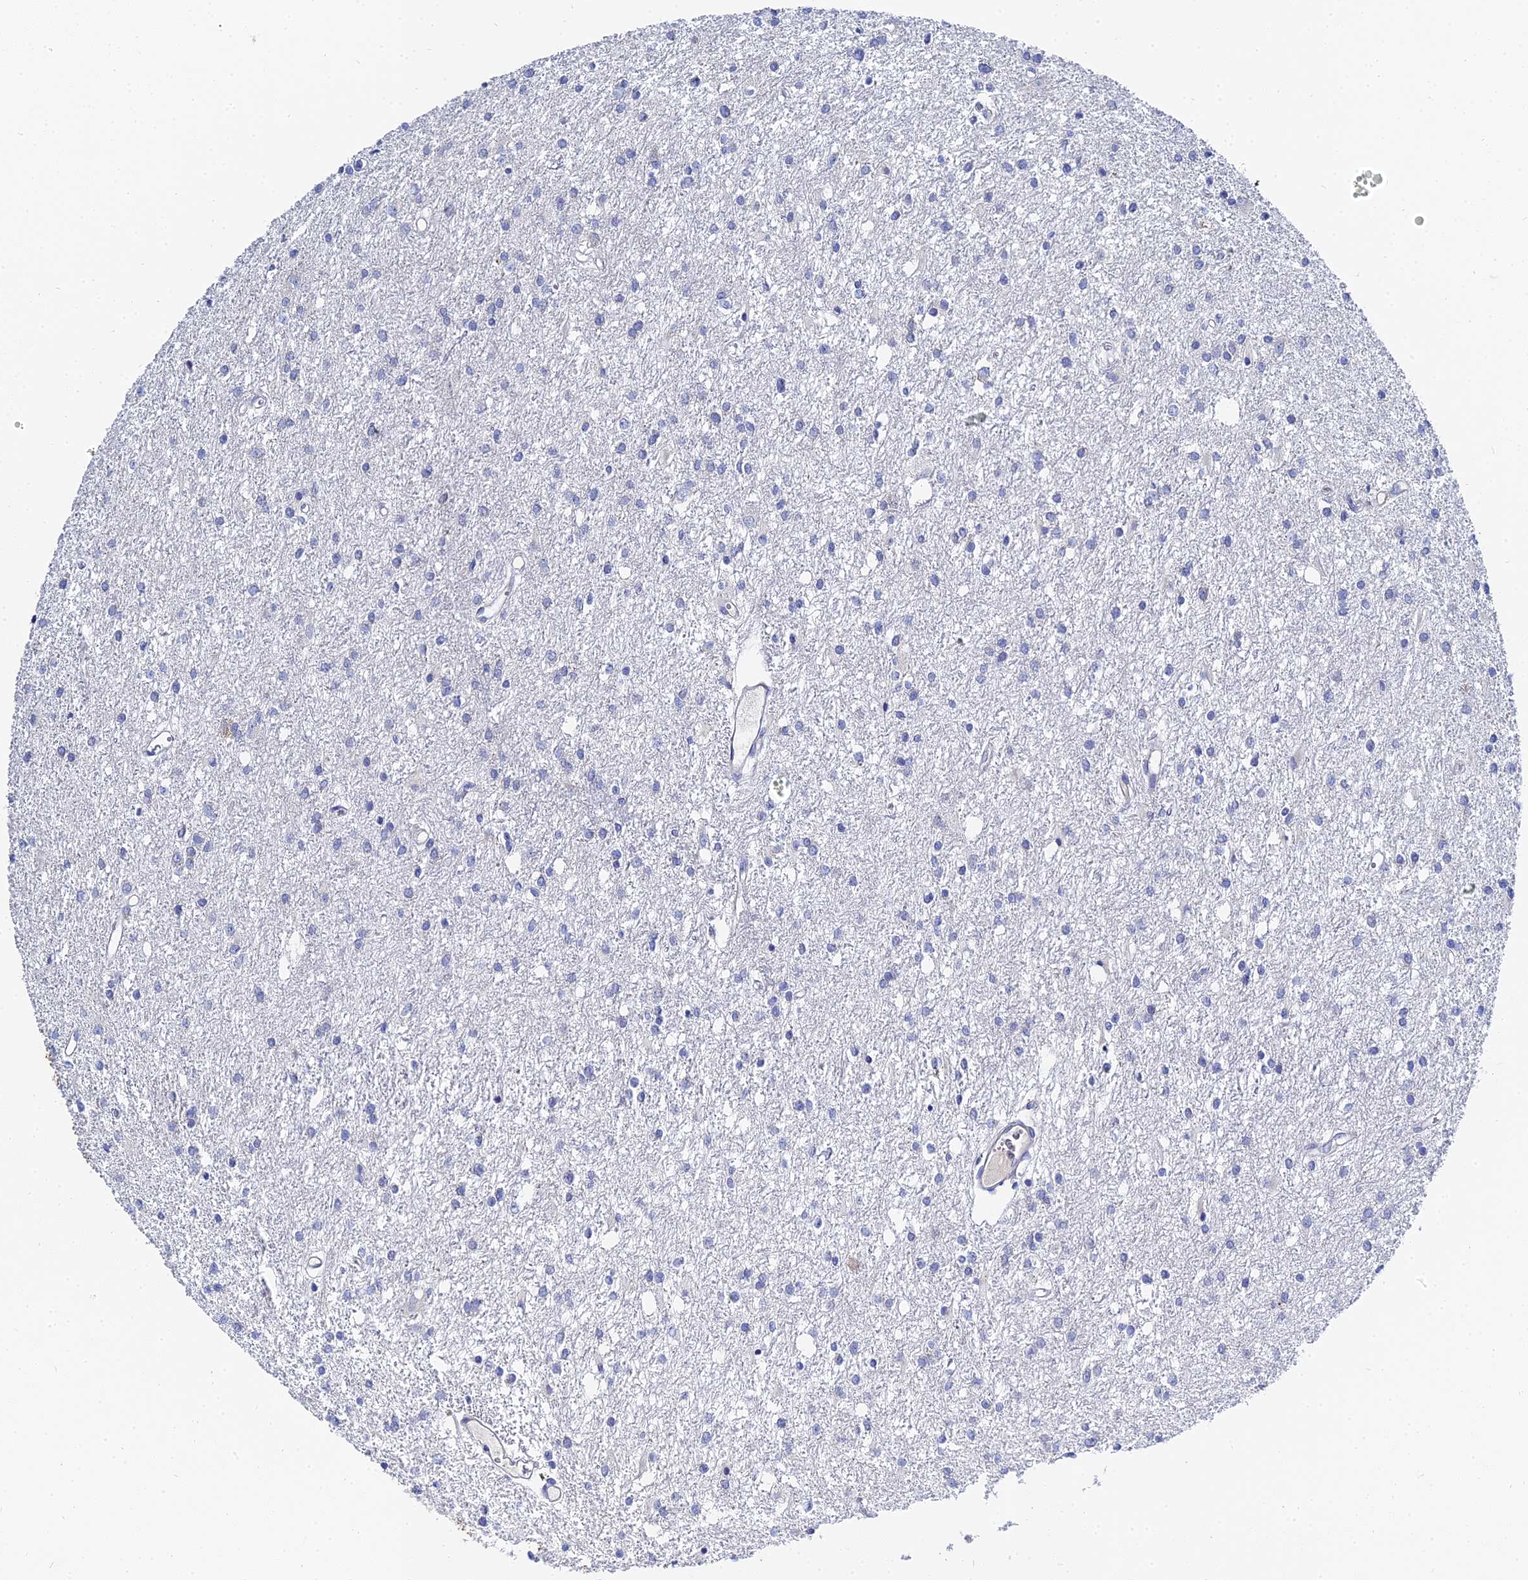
{"staining": {"intensity": "negative", "quantity": "none", "location": "none"}, "tissue": "glioma", "cell_type": "Tumor cells", "image_type": "cancer", "snomed": [{"axis": "morphology", "description": "Glioma, malignant, High grade"}, {"axis": "topography", "description": "Brain"}], "caption": "The image reveals no staining of tumor cells in glioma.", "gene": "PTTG1", "patient": {"sex": "female", "age": 50}}